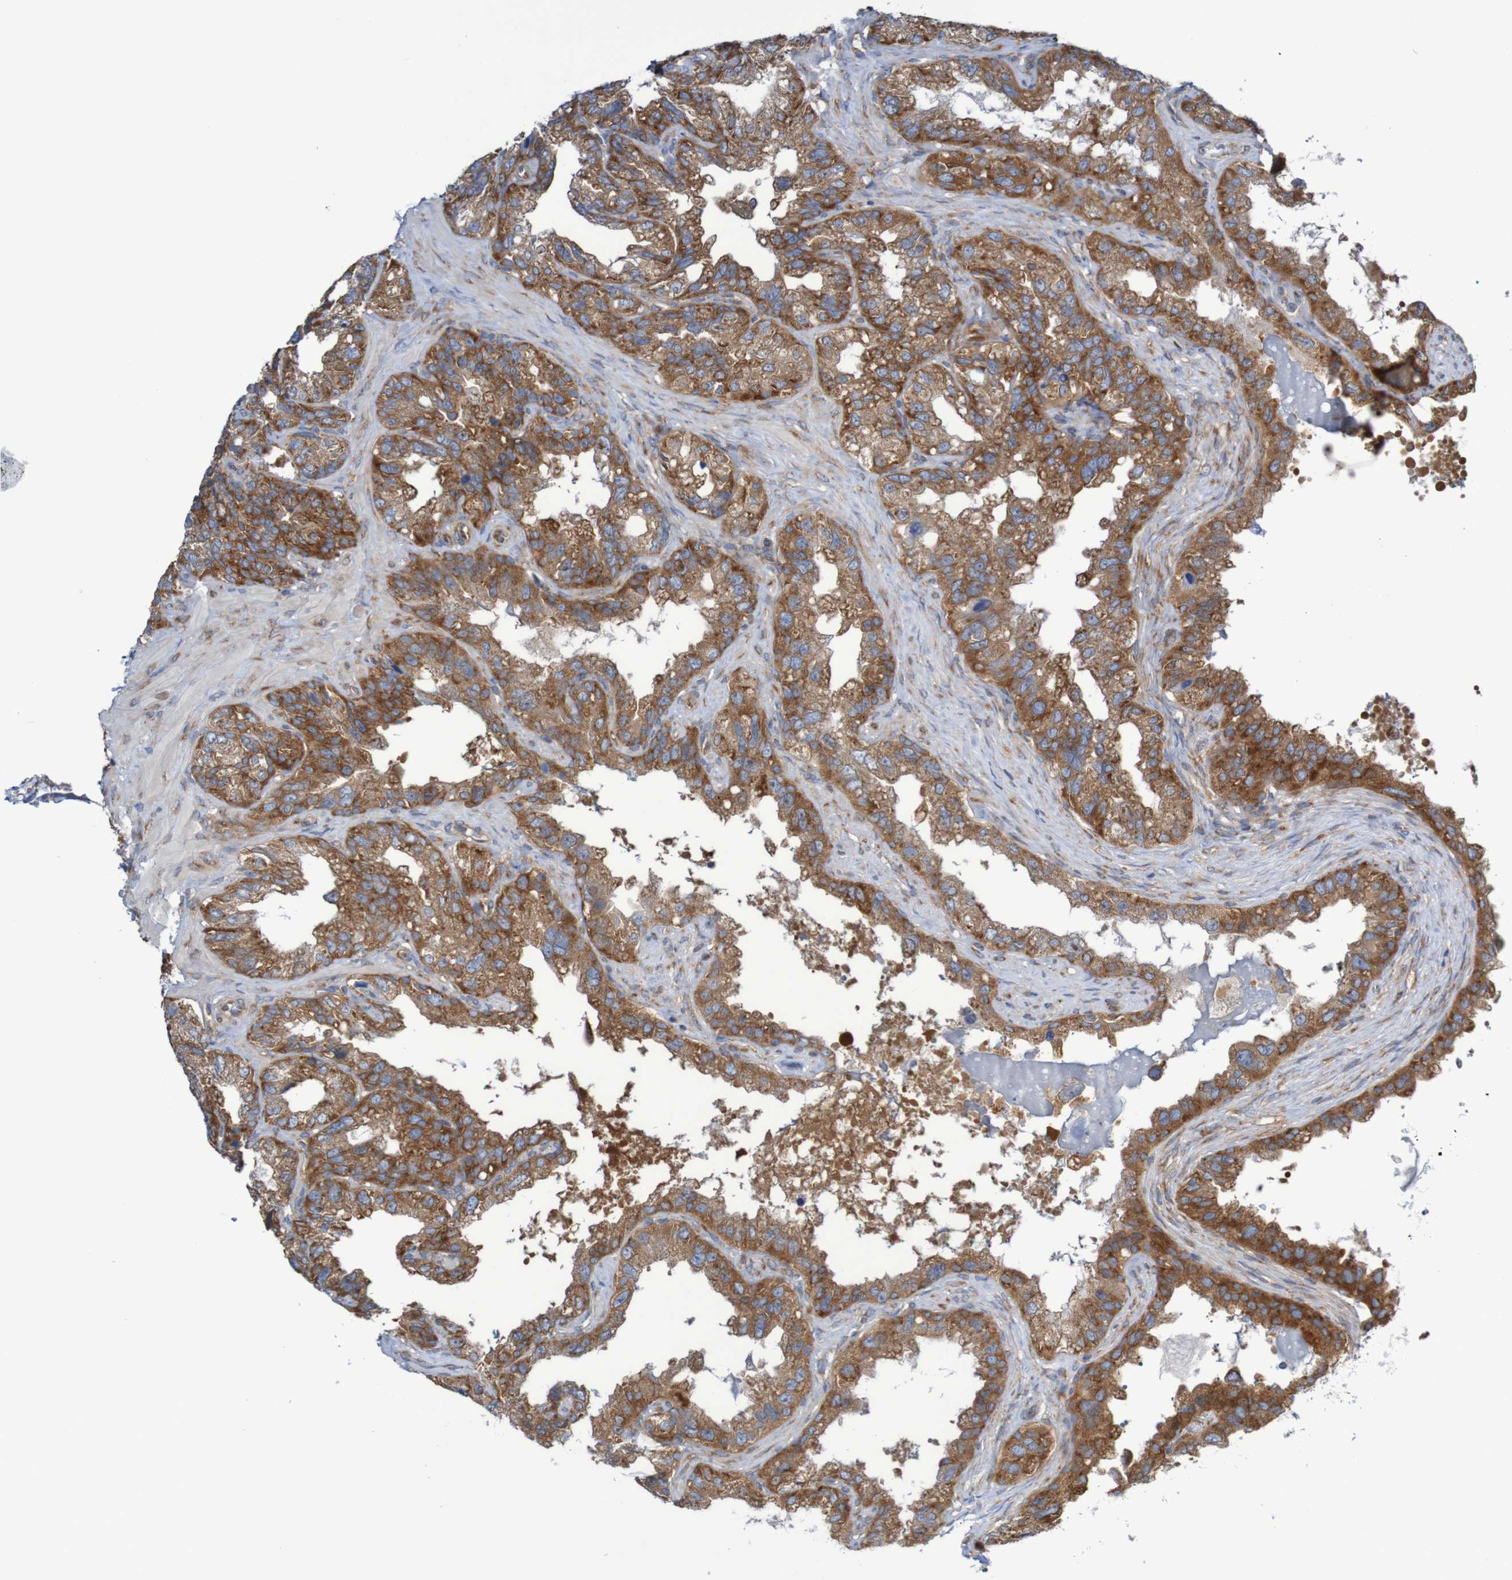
{"staining": {"intensity": "strong", "quantity": ">75%", "location": "cytoplasmic/membranous"}, "tissue": "seminal vesicle", "cell_type": "Glandular cells", "image_type": "normal", "snomed": [{"axis": "morphology", "description": "Normal tissue, NOS"}, {"axis": "topography", "description": "Seminal veicle"}], "caption": "This histopathology image displays IHC staining of normal human seminal vesicle, with high strong cytoplasmic/membranous positivity in approximately >75% of glandular cells.", "gene": "LRRC47", "patient": {"sex": "male", "age": 68}}